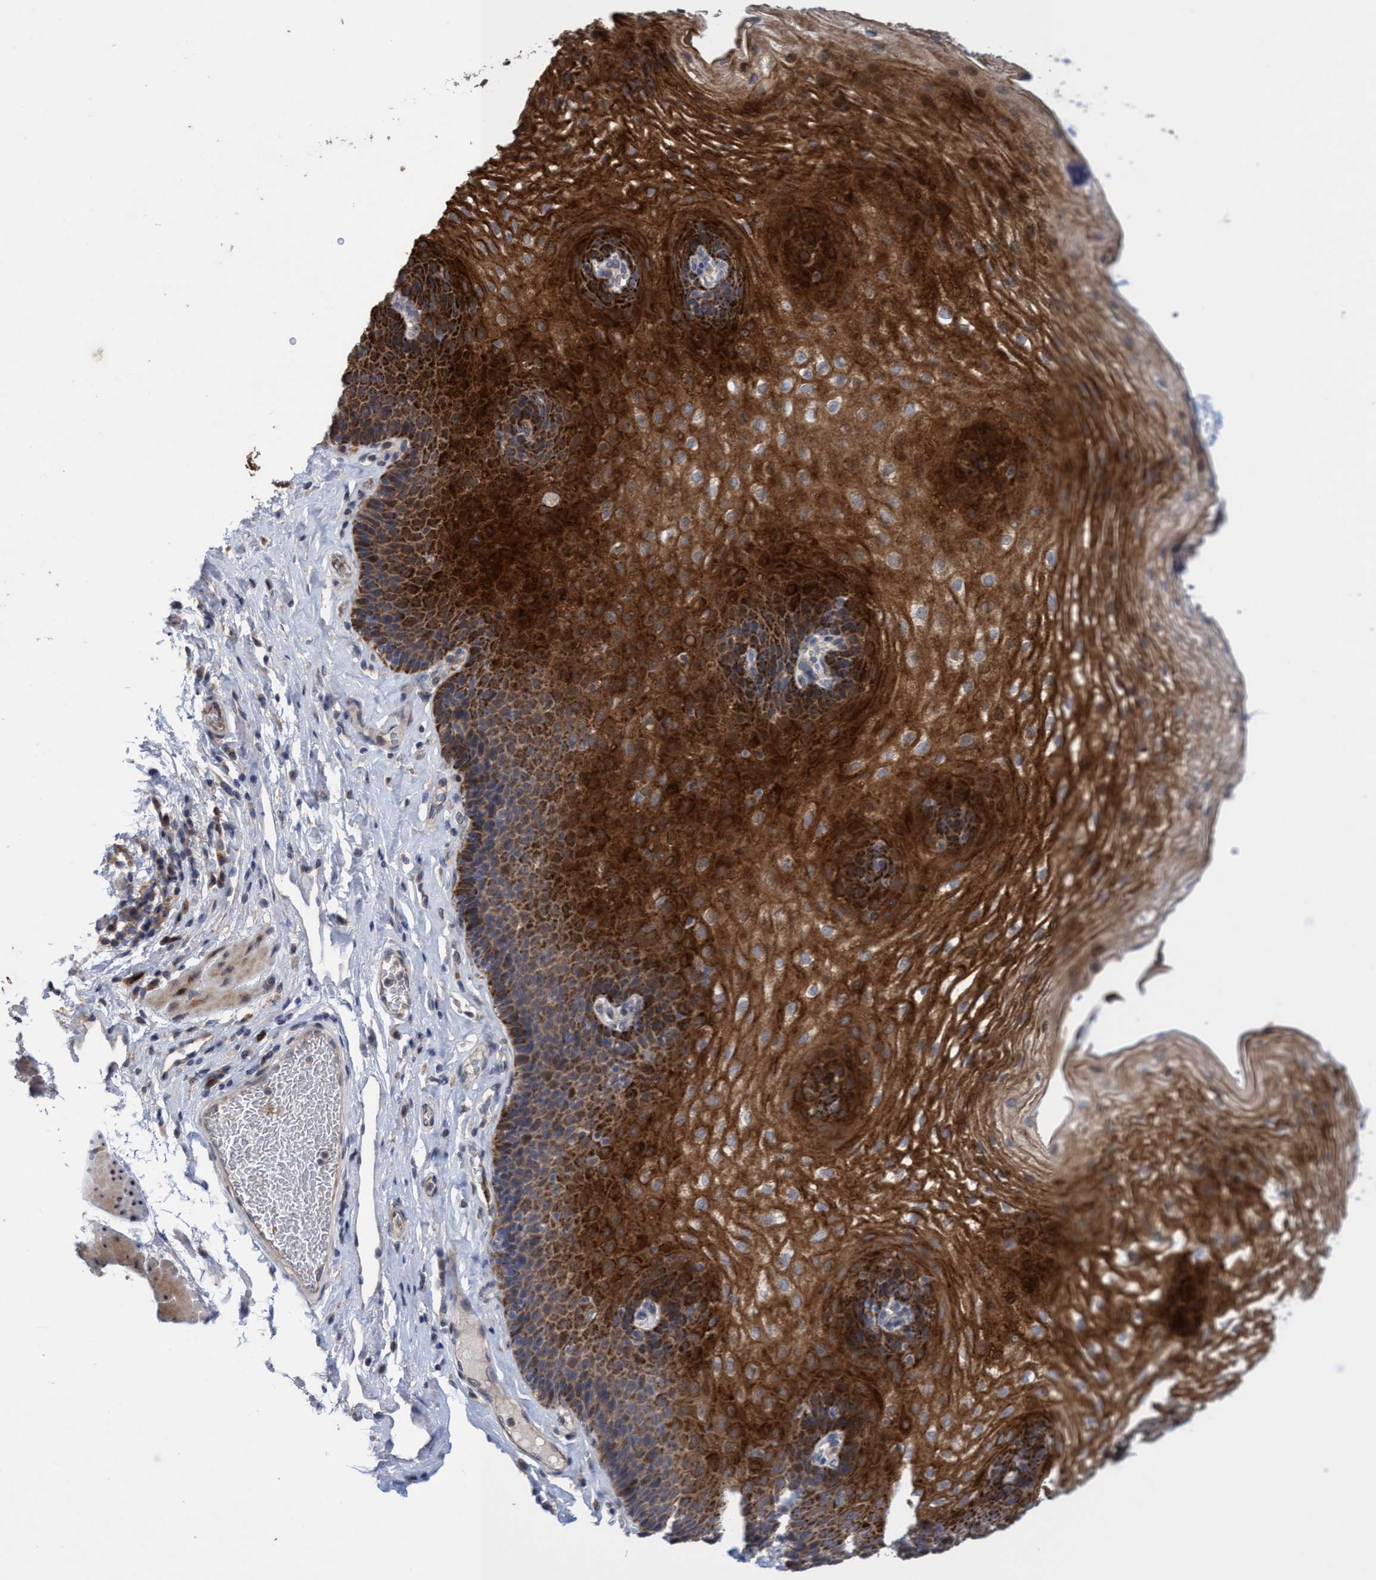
{"staining": {"intensity": "strong", "quantity": ">75%", "location": "cytoplasmic/membranous"}, "tissue": "esophagus", "cell_type": "Squamous epithelial cells", "image_type": "normal", "snomed": [{"axis": "morphology", "description": "Normal tissue, NOS"}, {"axis": "topography", "description": "Esophagus"}], "caption": "A high-resolution image shows immunohistochemistry staining of unremarkable esophagus, which demonstrates strong cytoplasmic/membranous staining in about >75% of squamous epithelial cells. The staining was performed using DAB, with brown indicating positive protein expression. Nuclei are stained blue with hematoxylin.", "gene": "SEMA4D", "patient": {"sex": "female", "age": 66}}